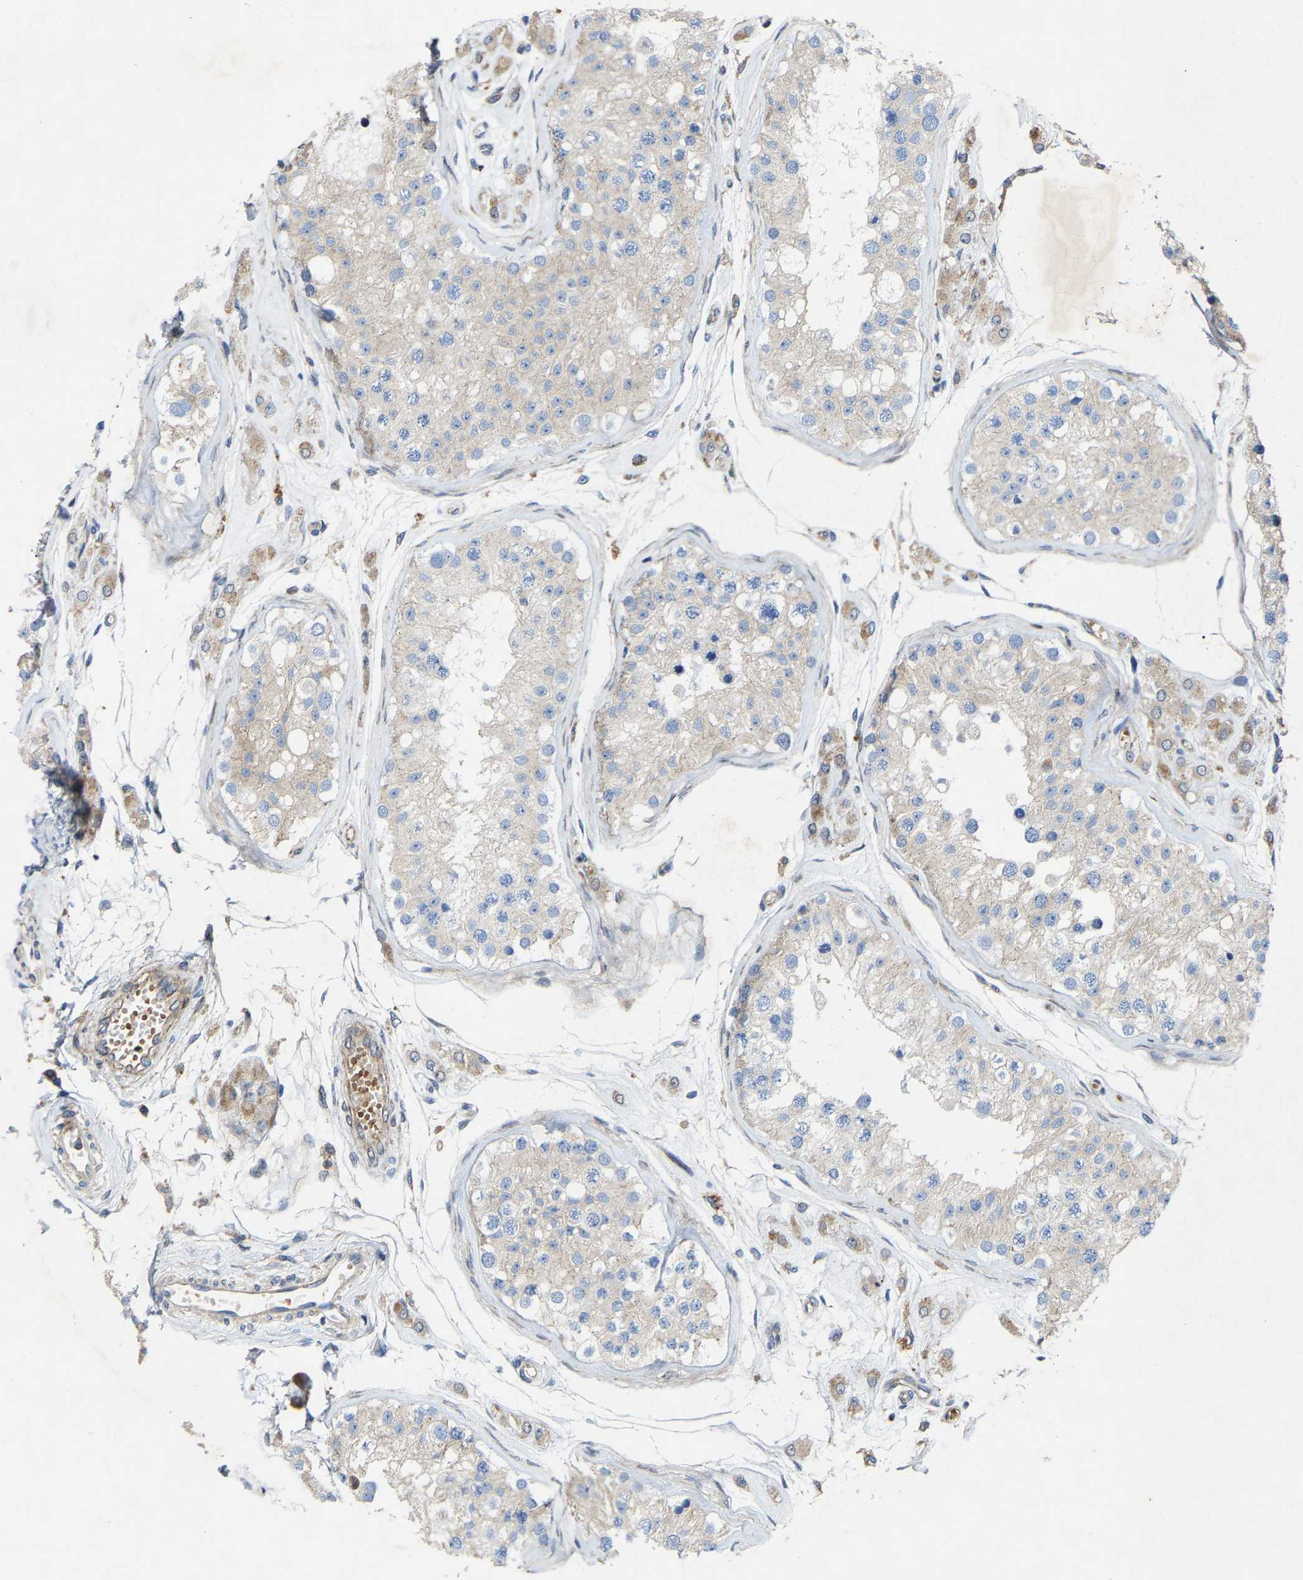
{"staining": {"intensity": "weak", "quantity": "<25%", "location": "cytoplasmic/membranous"}, "tissue": "testis", "cell_type": "Cells in seminiferous ducts", "image_type": "normal", "snomed": [{"axis": "morphology", "description": "Normal tissue, NOS"}, {"axis": "morphology", "description": "Adenocarcinoma, metastatic, NOS"}, {"axis": "topography", "description": "Testis"}], "caption": "Immunohistochemistry (IHC) micrograph of benign testis: testis stained with DAB shows no significant protein staining in cells in seminiferous ducts.", "gene": "TOR1B", "patient": {"sex": "male", "age": 26}}